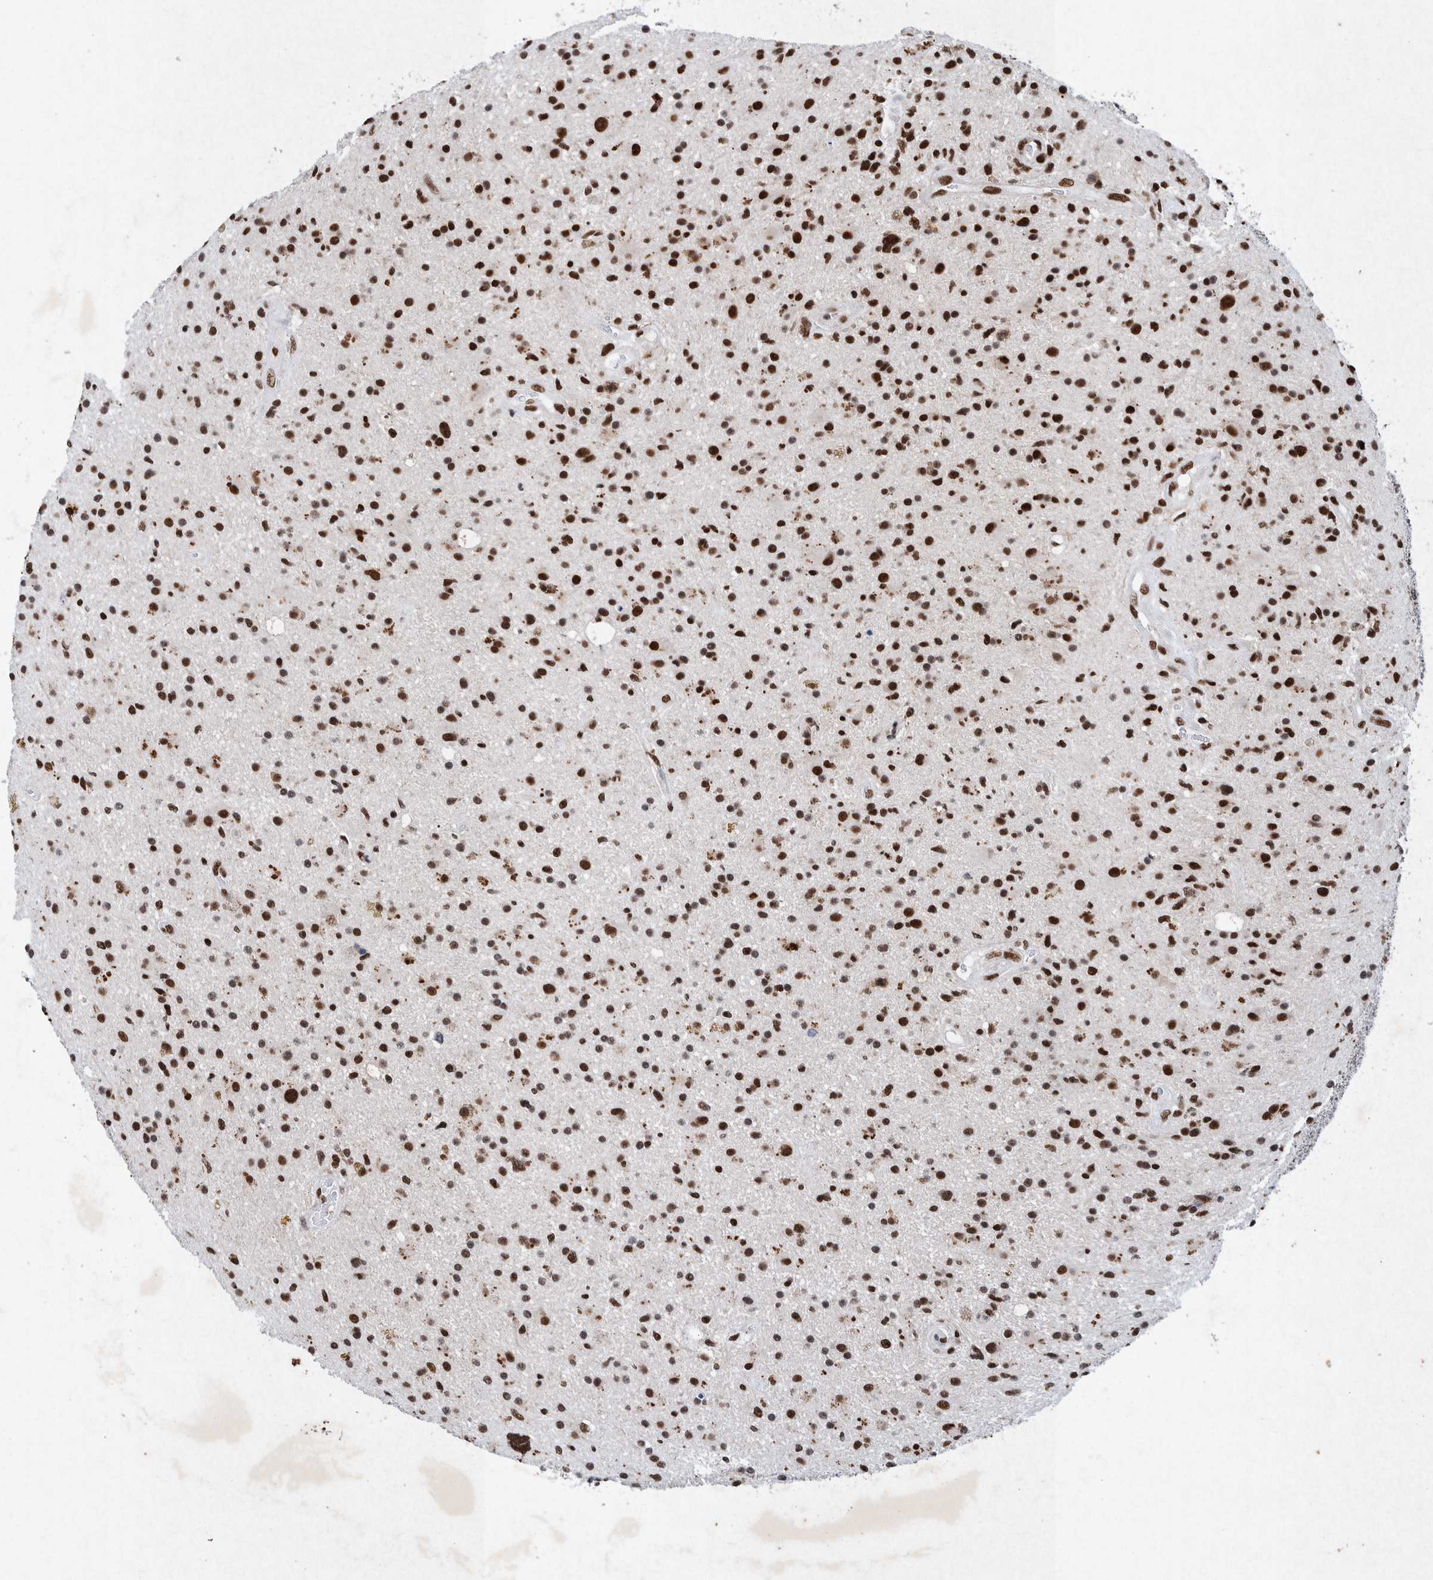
{"staining": {"intensity": "strong", "quantity": ">75%", "location": "nuclear"}, "tissue": "glioma", "cell_type": "Tumor cells", "image_type": "cancer", "snomed": [{"axis": "morphology", "description": "Glioma, malignant, High grade"}, {"axis": "topography", "description": "Brain"}], "caption": "An immunohistochemistry micrograph of tumor tissue is shown. Protein staining in brown shows strong nuclear positivity in glioma within tumor cells.", "gene": "TAF10", "patient": {"sex": "male", "age": 33}}